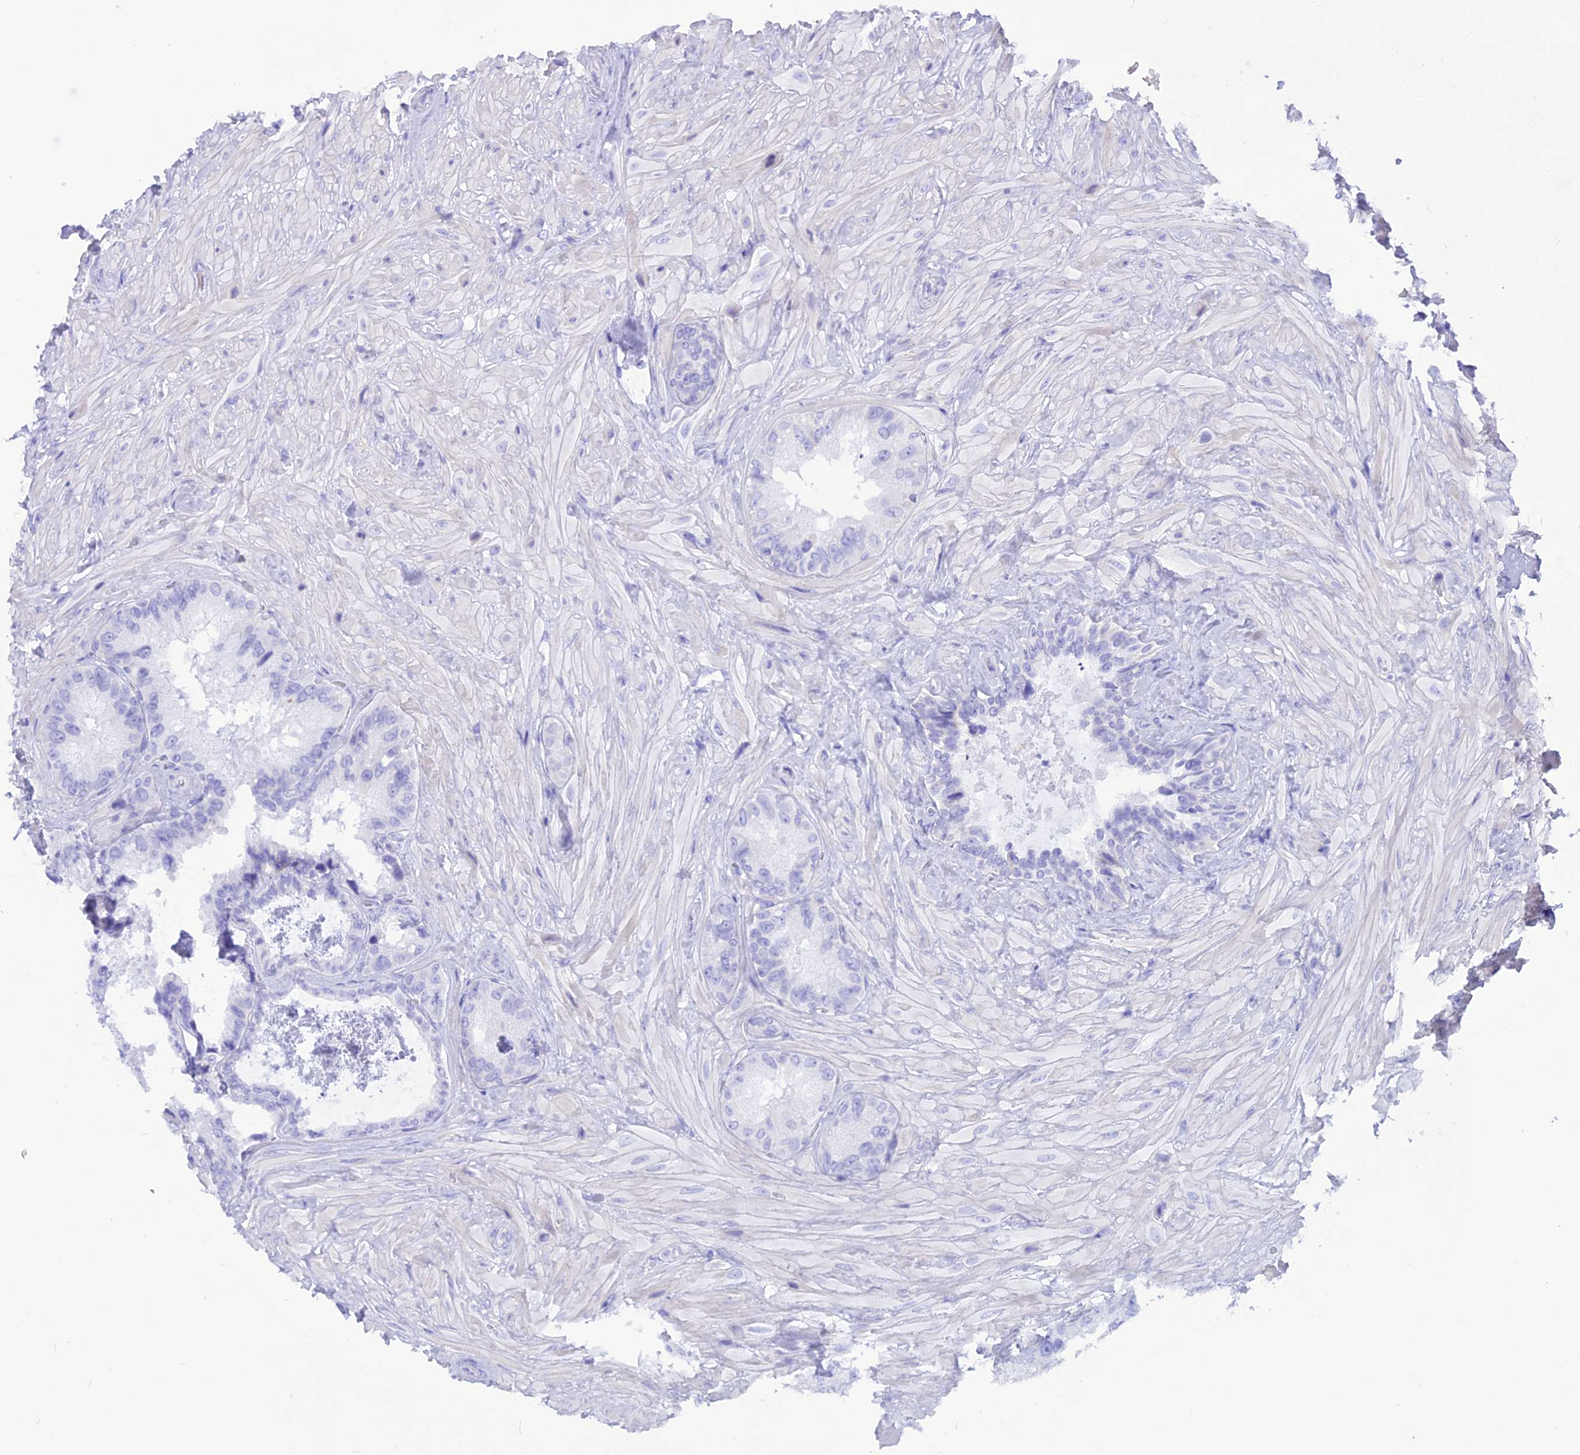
{"staining": {"intensity": "negative", "quantity": "none", "location": "none"}, "tissue": "seminal vesicle", "cell_type": "Glandular cells", "image_type": "normal", "snomed": [{"axis": "morphology", "description": "Normal tissue, NOS"}, {"axis": "topography", "description": "Seminal veicle"}, {"axis": "topography", "description": "Peripheral nerve tissue"}], "caption": "Image shows no protein expression in glandular cells of unremarkable seminal vesicle.", "gene": "GLYATL1B", "patient": {"sex": "male", "age": 67}}